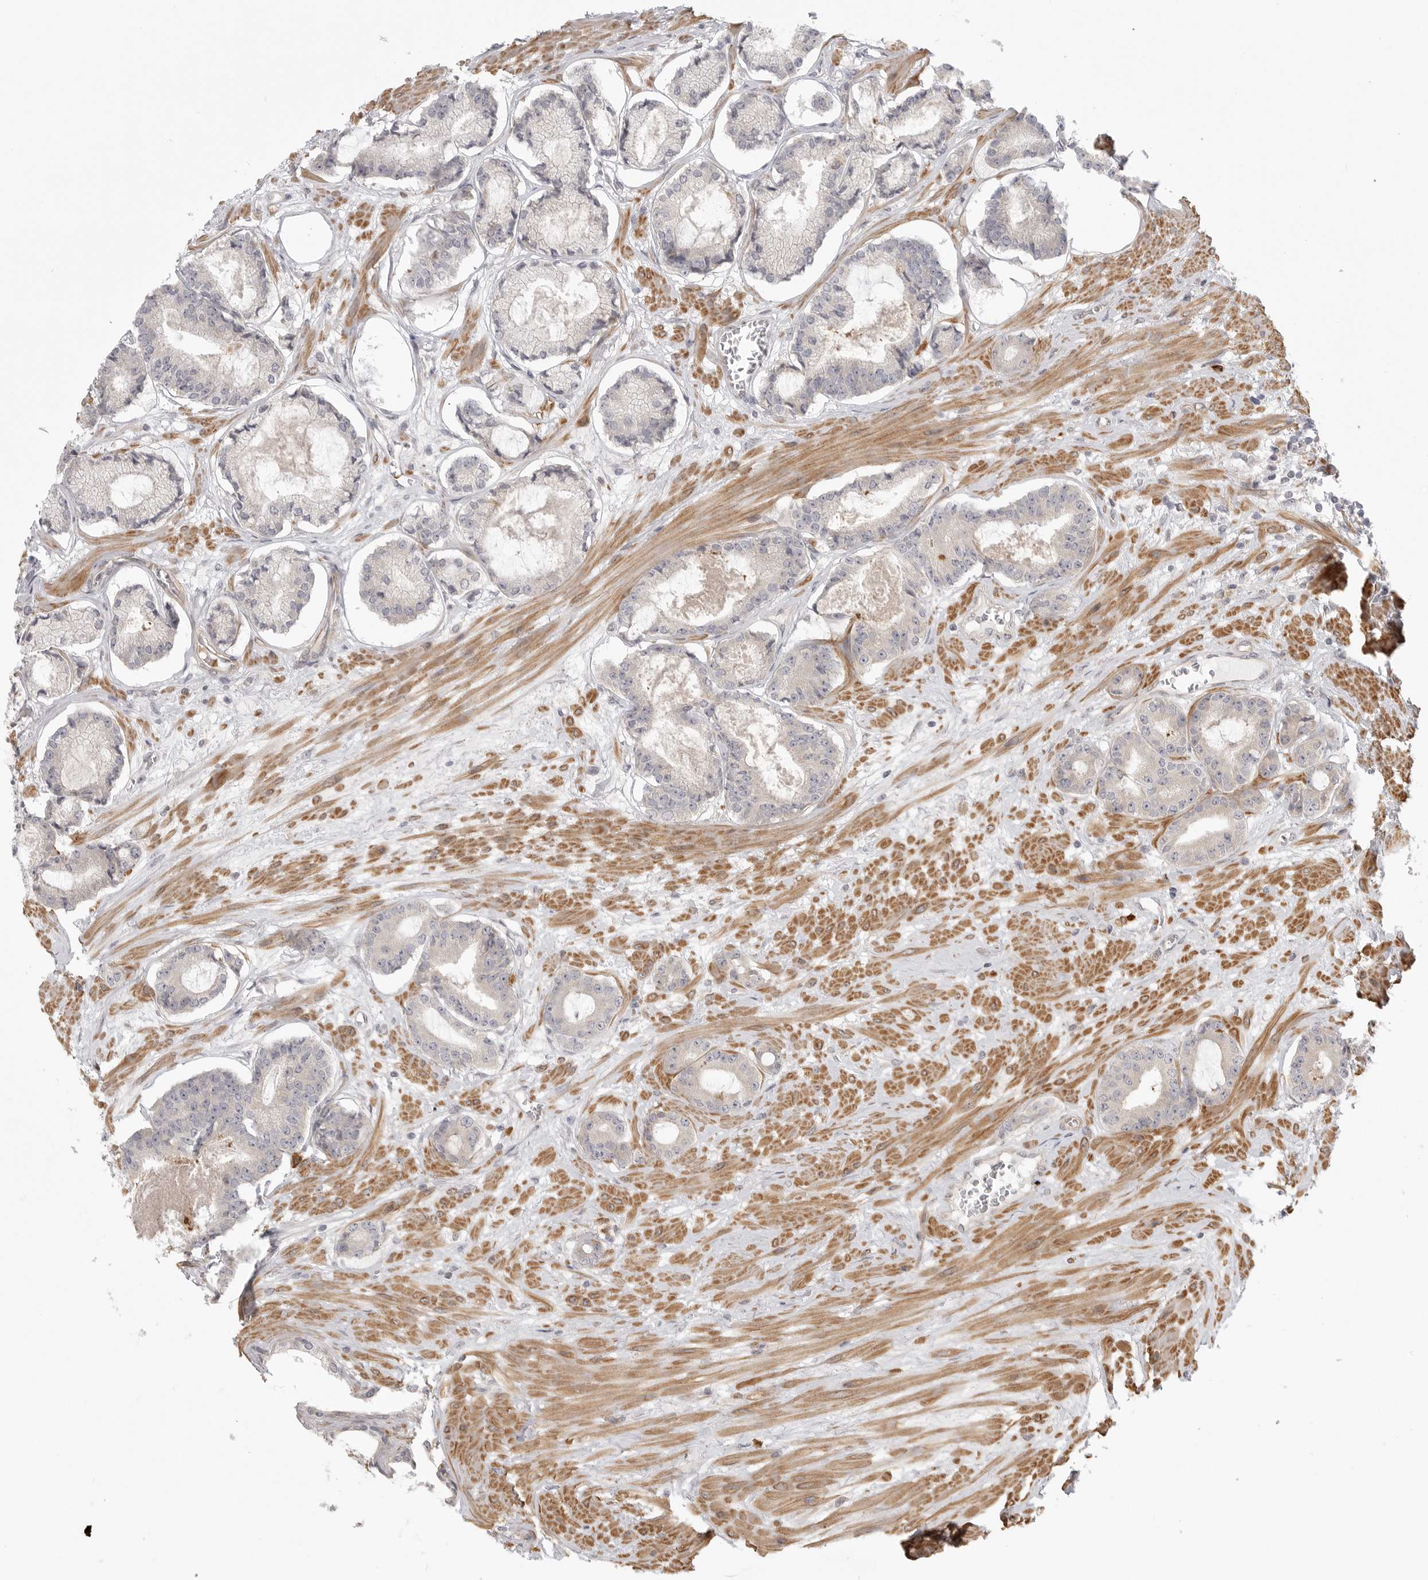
{"staining": {"intensity": "negative", "quantity": "none", "location": "none"}, "tissue": "prostate cancer", "cell_type": "Tumor cells", "image_type": "cancer", "snomed": [{"axis": "morphology", "description": "Adenocarcinoma, Low grade"}, {"axis": "topography", "description": "Prostate"}], "caption": "IHC photomicrograph of prostate cancer (adenocarcinoma (low-grade)) stained for a protein (brown), which shows no staining in tumor cells.", "gene": "CCPG1", "patient": {"sex": "male", "age": 60}}